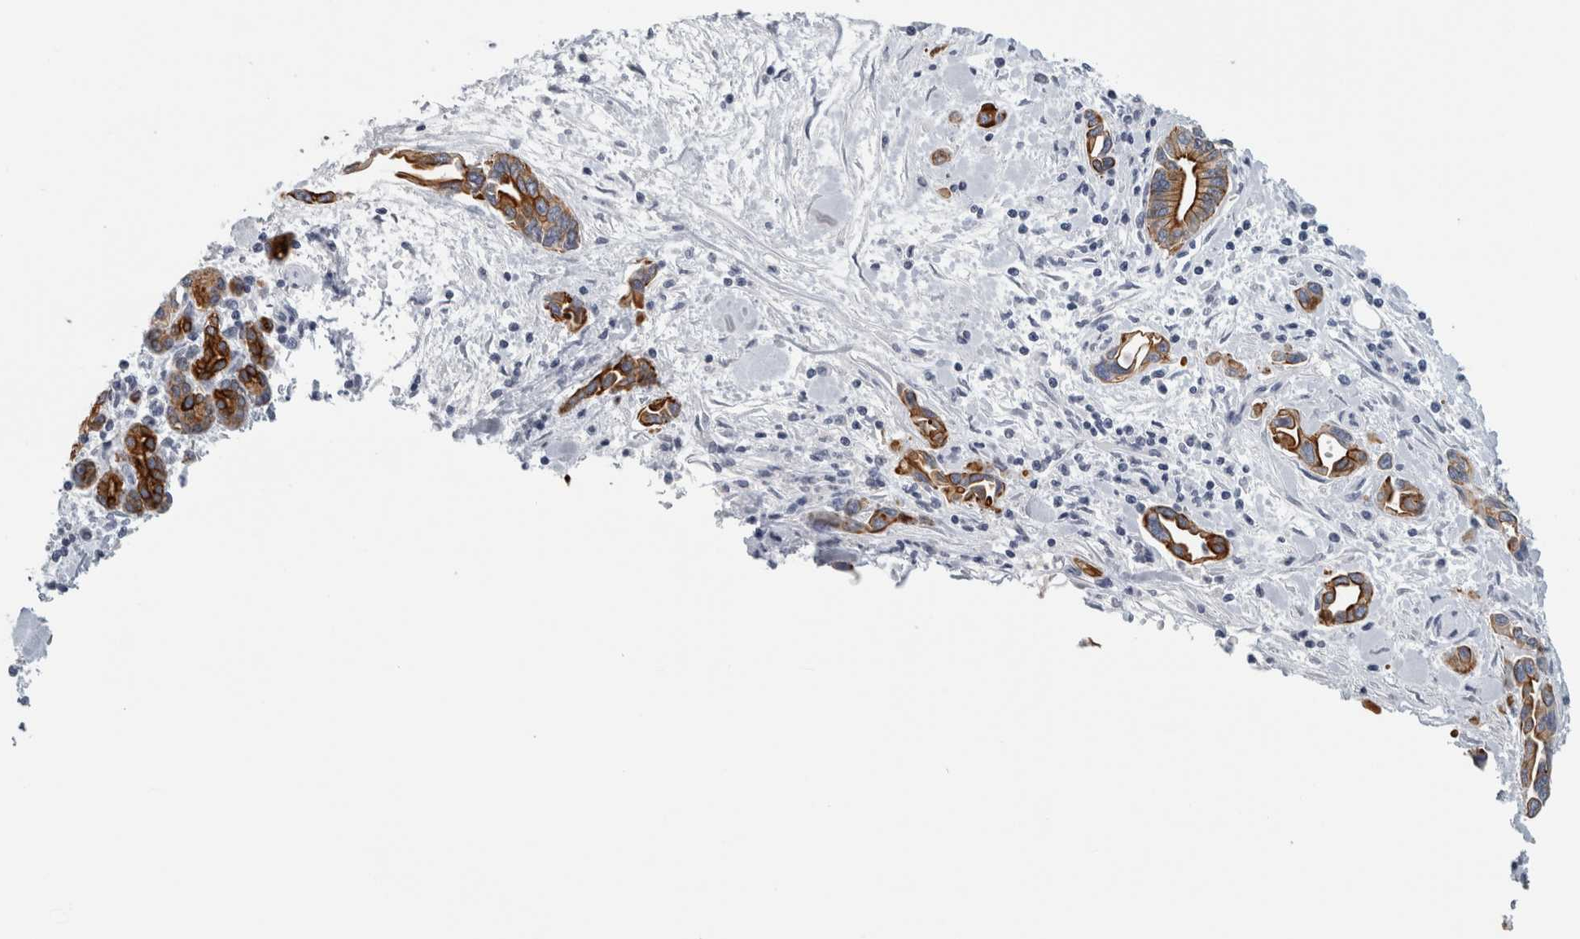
{"staining": {"intensity": "strong", "quantity": ">75%", "location": "cytoplasmic/membranous"}, "tissue": "pancreatic cancer", "cell_type": "Tumor cells", "image_type": "cancer", "snomed": [{"axis": "morphology", "description": "Adenocarcinoma, NOS"}, {"axis": "topography", "description": "Pancreas"}], "caption": "High-power microscopy captured an immunohistochemistry (IHC) photomicrograph of adenocarcinoma (pancreatic), revealing strong cytoplasmic/membranous expression in about >75% of tumor cells.", "gene": "SLC28A3", "patient": {"sex": "female", "age": 57}}